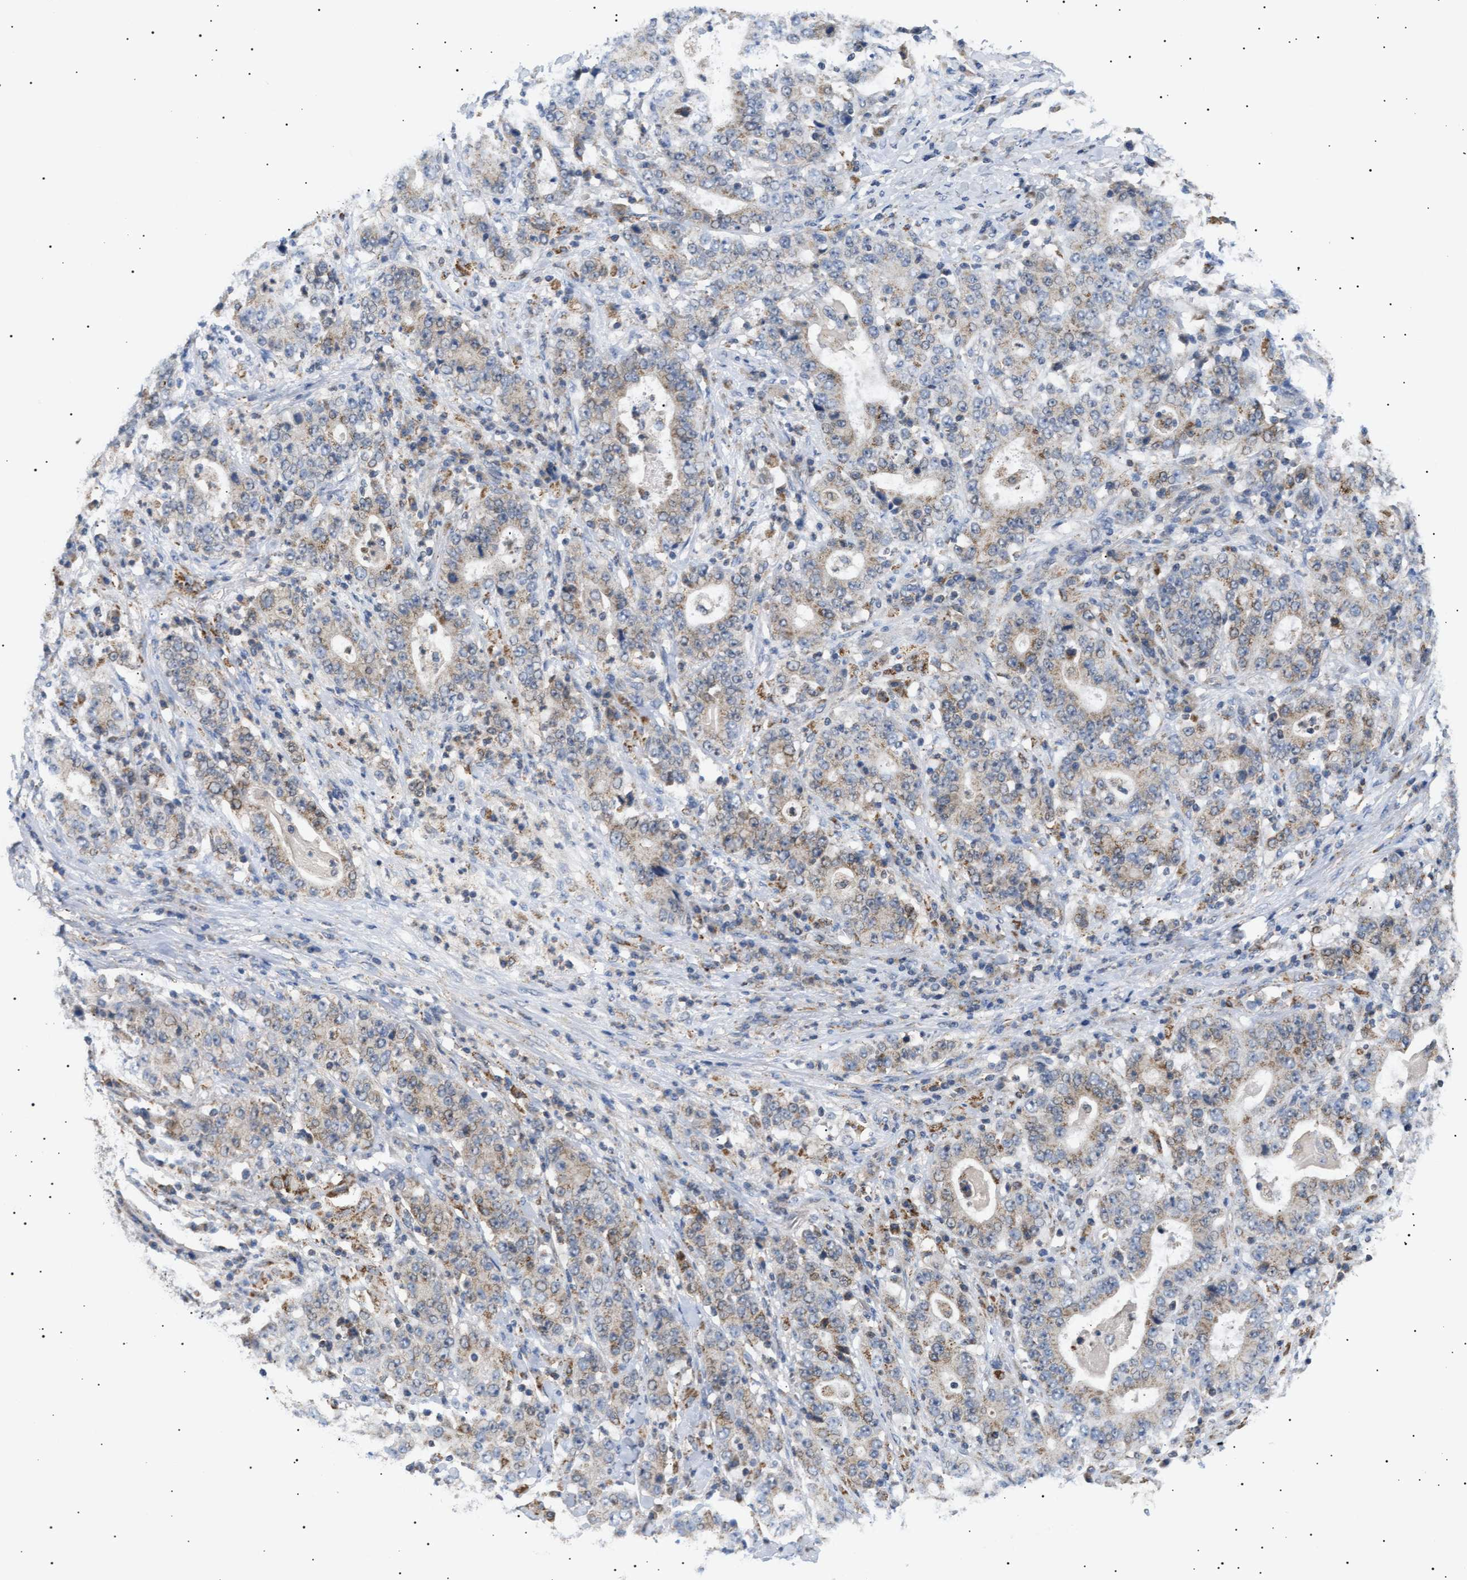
{"staining": {"intensity": "weak", "quantity": "25%-75%", "location": "cytoplasmic/membranous"}, "tissue": "stomach cancer", "cell_type": "Tumor cells", "image_type": "cancer", "snomed": [{"axis": "morphology", "description": "Normal tissue, NOS"}, {"axis": "morphology", "description": "Adenocarcinoma, NOS"}, {"axis": "topography", "description": "Stomach, upper"}, {"axis": "topography", "description": "Stomach"}], "caption": "This is an image of immunohistochemistry (IHC) staining of stomach cancer (adenocarcinoma), which shows weak staining in the cytoplasmic/membranous of tumor cells.", "gene": "SIRT5", "patient": {"sex": "male", "age": 59}}